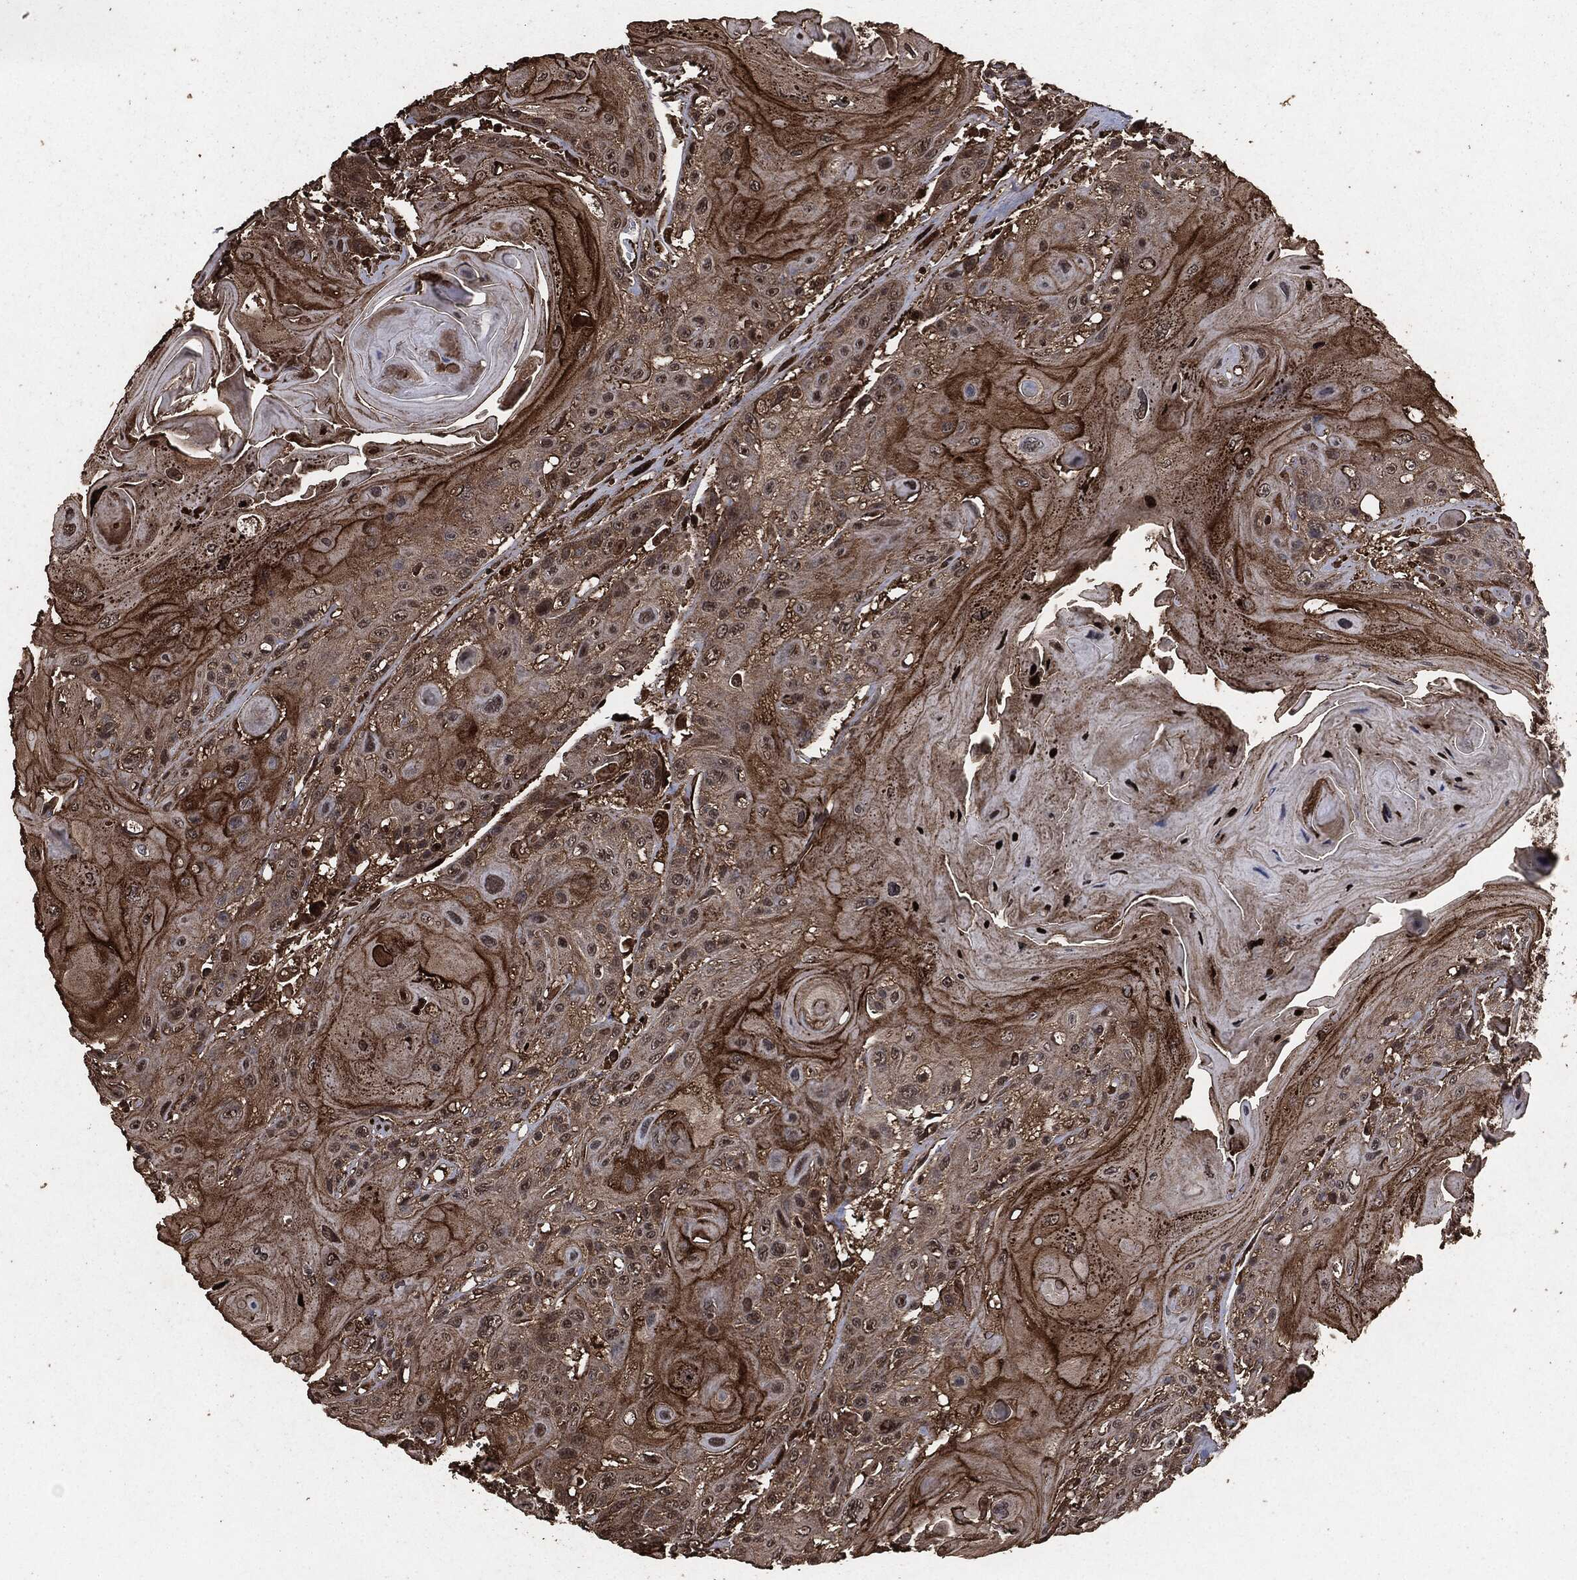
{"staining": {"intensity": "strong", "quantity": "25%-75%", "location": "cytoplasmic/membranous"}, "tissue": "head and neck cancer", "cell_type": "Tumor cells", "image_type": "cancer", "snomed": [{"axis": "morphology", "description": "Squamous cell carcinoma, NOS"}, {"axis": "topography", "description": "Head-Neck"}], "caption": "Squamous cell carcinoma (head and neck) stained for a protein (brown) shows strong cytoplasmic/membranous positive expression in approximately 25%-75% of tumor cells.", "gene": "EGFR", "patient": {"sex": "female", "age": 59}}